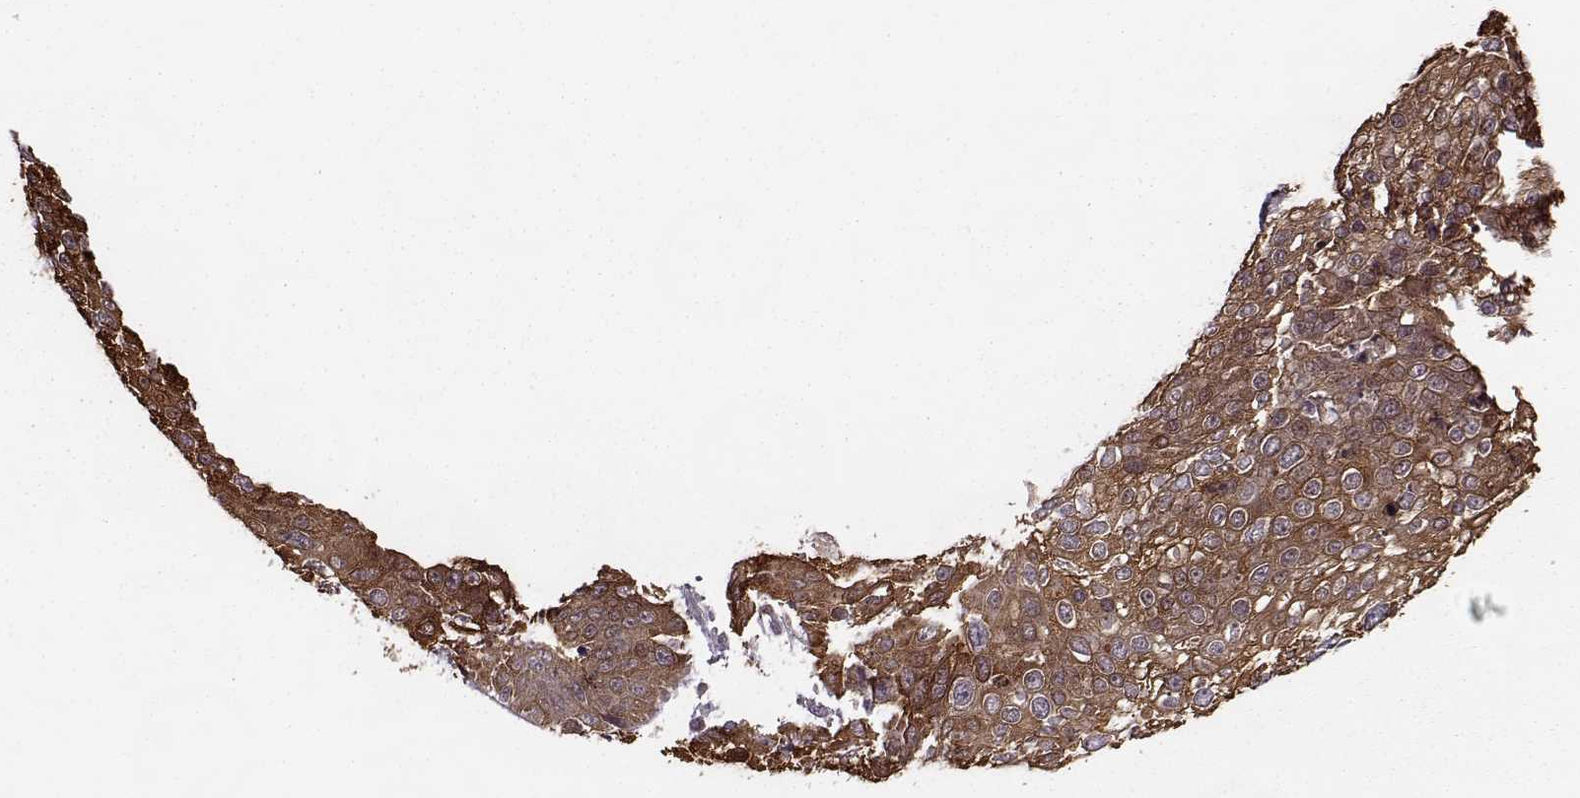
{"staining": {"intensity": "moderate", "quantity": ">75%", "location": "cytoplasmic/membranous"}, "tissue": "skin cancer", "cell_type": "Tumor cells", "image_type": "cancer", "snomed": [{"axis": "morphology", "description": "Squamous cell carcinoma, NOS"}, {"axis": "topography", "description": "Skin"}], "caption": "Immunohistochemistry micrograph of neoplastic tissue: human squamous cell carcinoma (skin) stained using IHC shows medium levels of moderate protein expression localized specifically in the cytoplasmic/membranous of tumor cells, appearing as a cytoplasmic/membranous brown color.", "gene": "KRT9", "patient": {"sex": "male", "age": 71}}